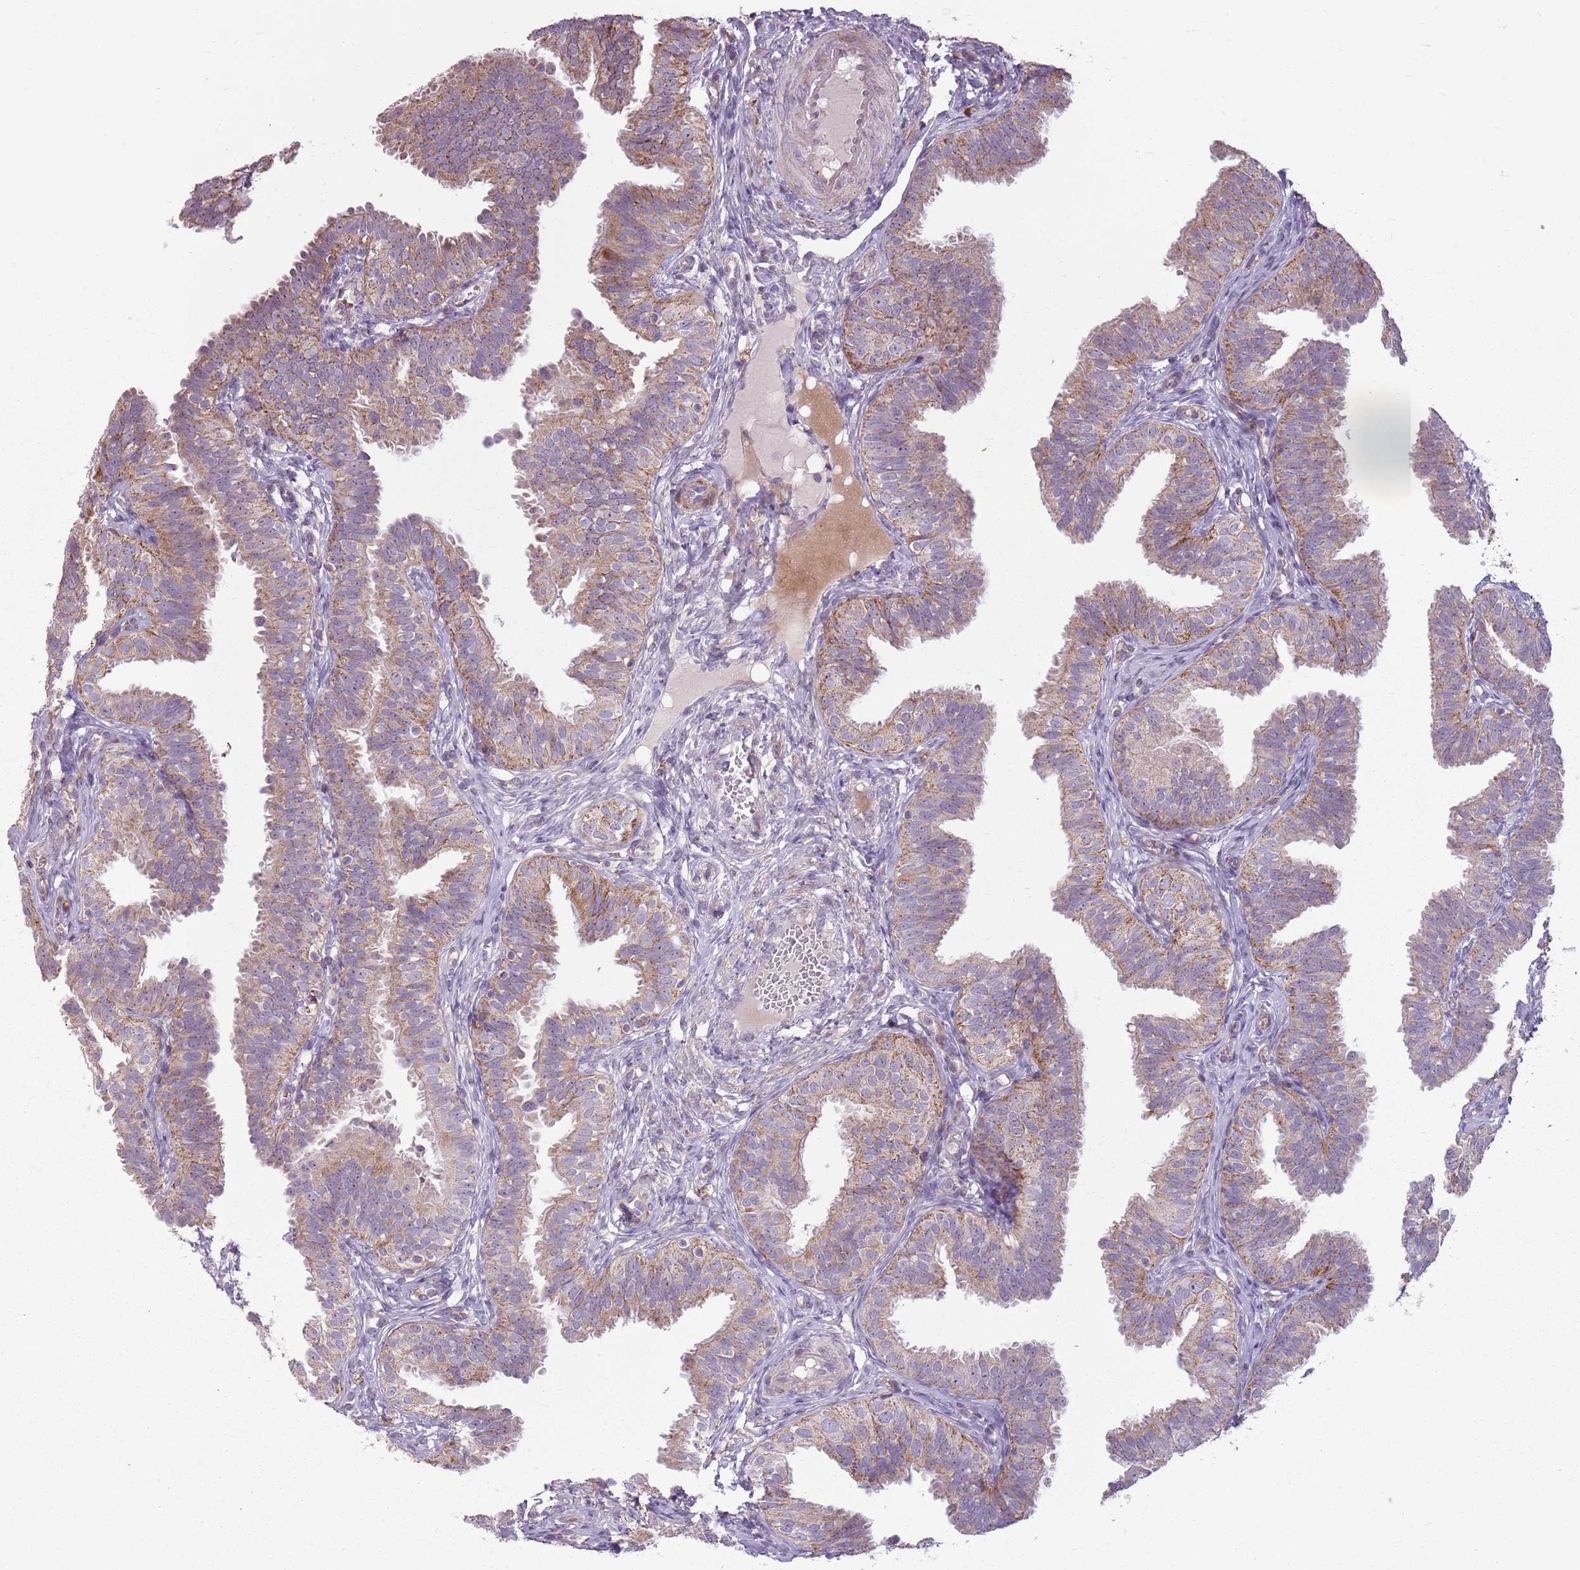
{"staining": {"intensity": "moderate", "quantity": ">75%", "location": "cytoplasmic/membranous"}, "tissue": "fallopian tube", "cell_type": "Glandular cells", "image_type": "normal", "snomed": [{"axis": "morphology", "description": "Normal tissue, NOS"}, {"axis": "topography", "description": "Fallopian tube"}], "caption": "Protein staining of unremarkable fallopian tube reveals moderate cytoplasmic/membranous positivity in about >75% of glandular cells.", "gene": "ZNF530", "patient": {"sex": "female", "age": 35}}